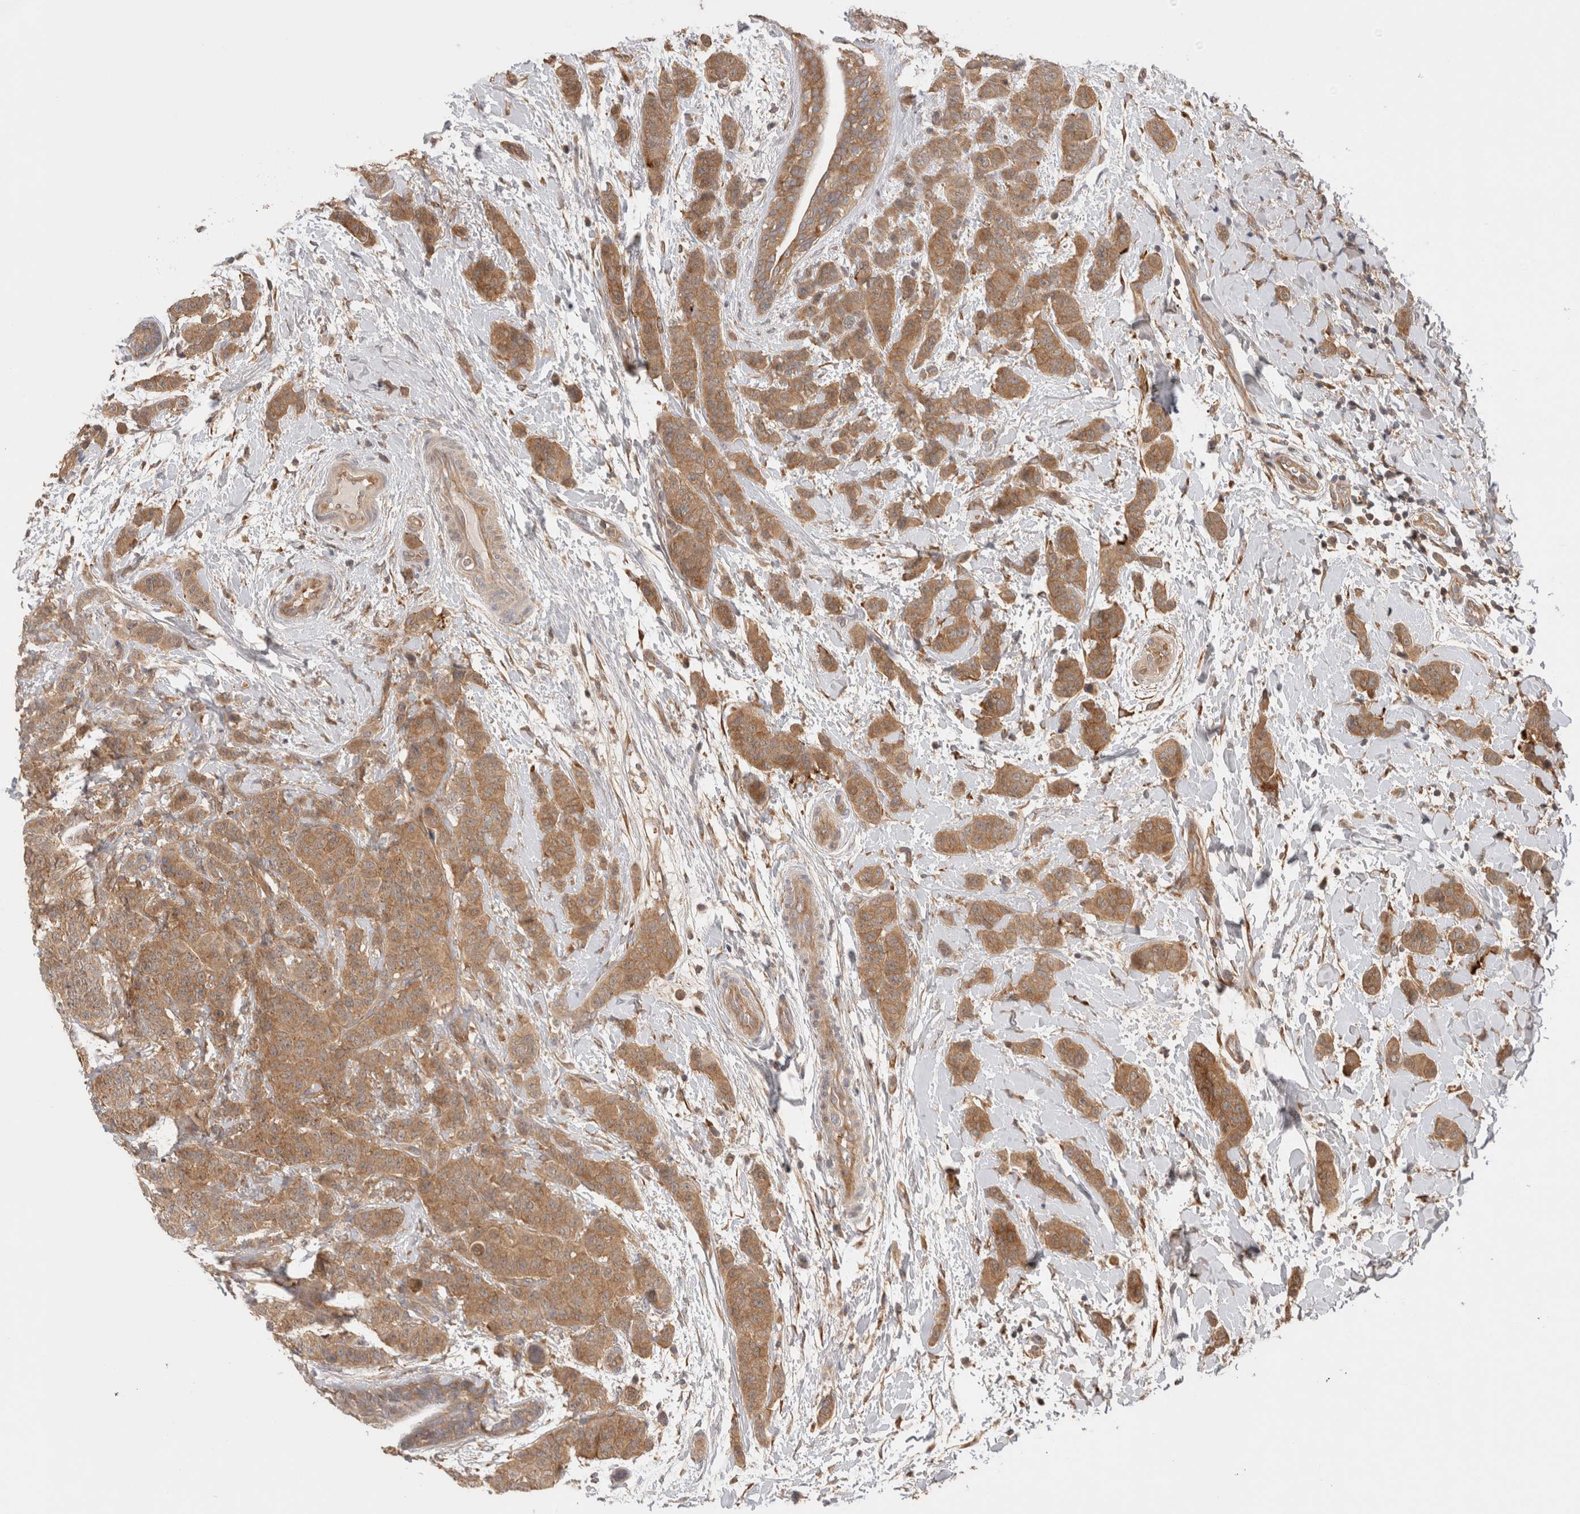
{"staining": {"intensity": "moderate", "quantity": ">75%", "location": "cytoplasmic/membranous"}, "tissue": "breast cancer", "cell_type": "Tumor cells", "image_type": "cancer", "snomed": [{"axis": "morphology", "description": "Normal tissue, NOS"}, {"axis": "morphology", "description": "Duct carcinoma"}, {"axis": "topography", "description": "Breast"}], "caption": "The histopathology image exhibits immunohistochemical staining of breast infiltrating ductal carcinoma. There is moderate cytoplasmic/membranous positivity is seen in about >75% of tumor cells.", "gene": "VPS28", "patient": {"sex": "female", "age": 40}}